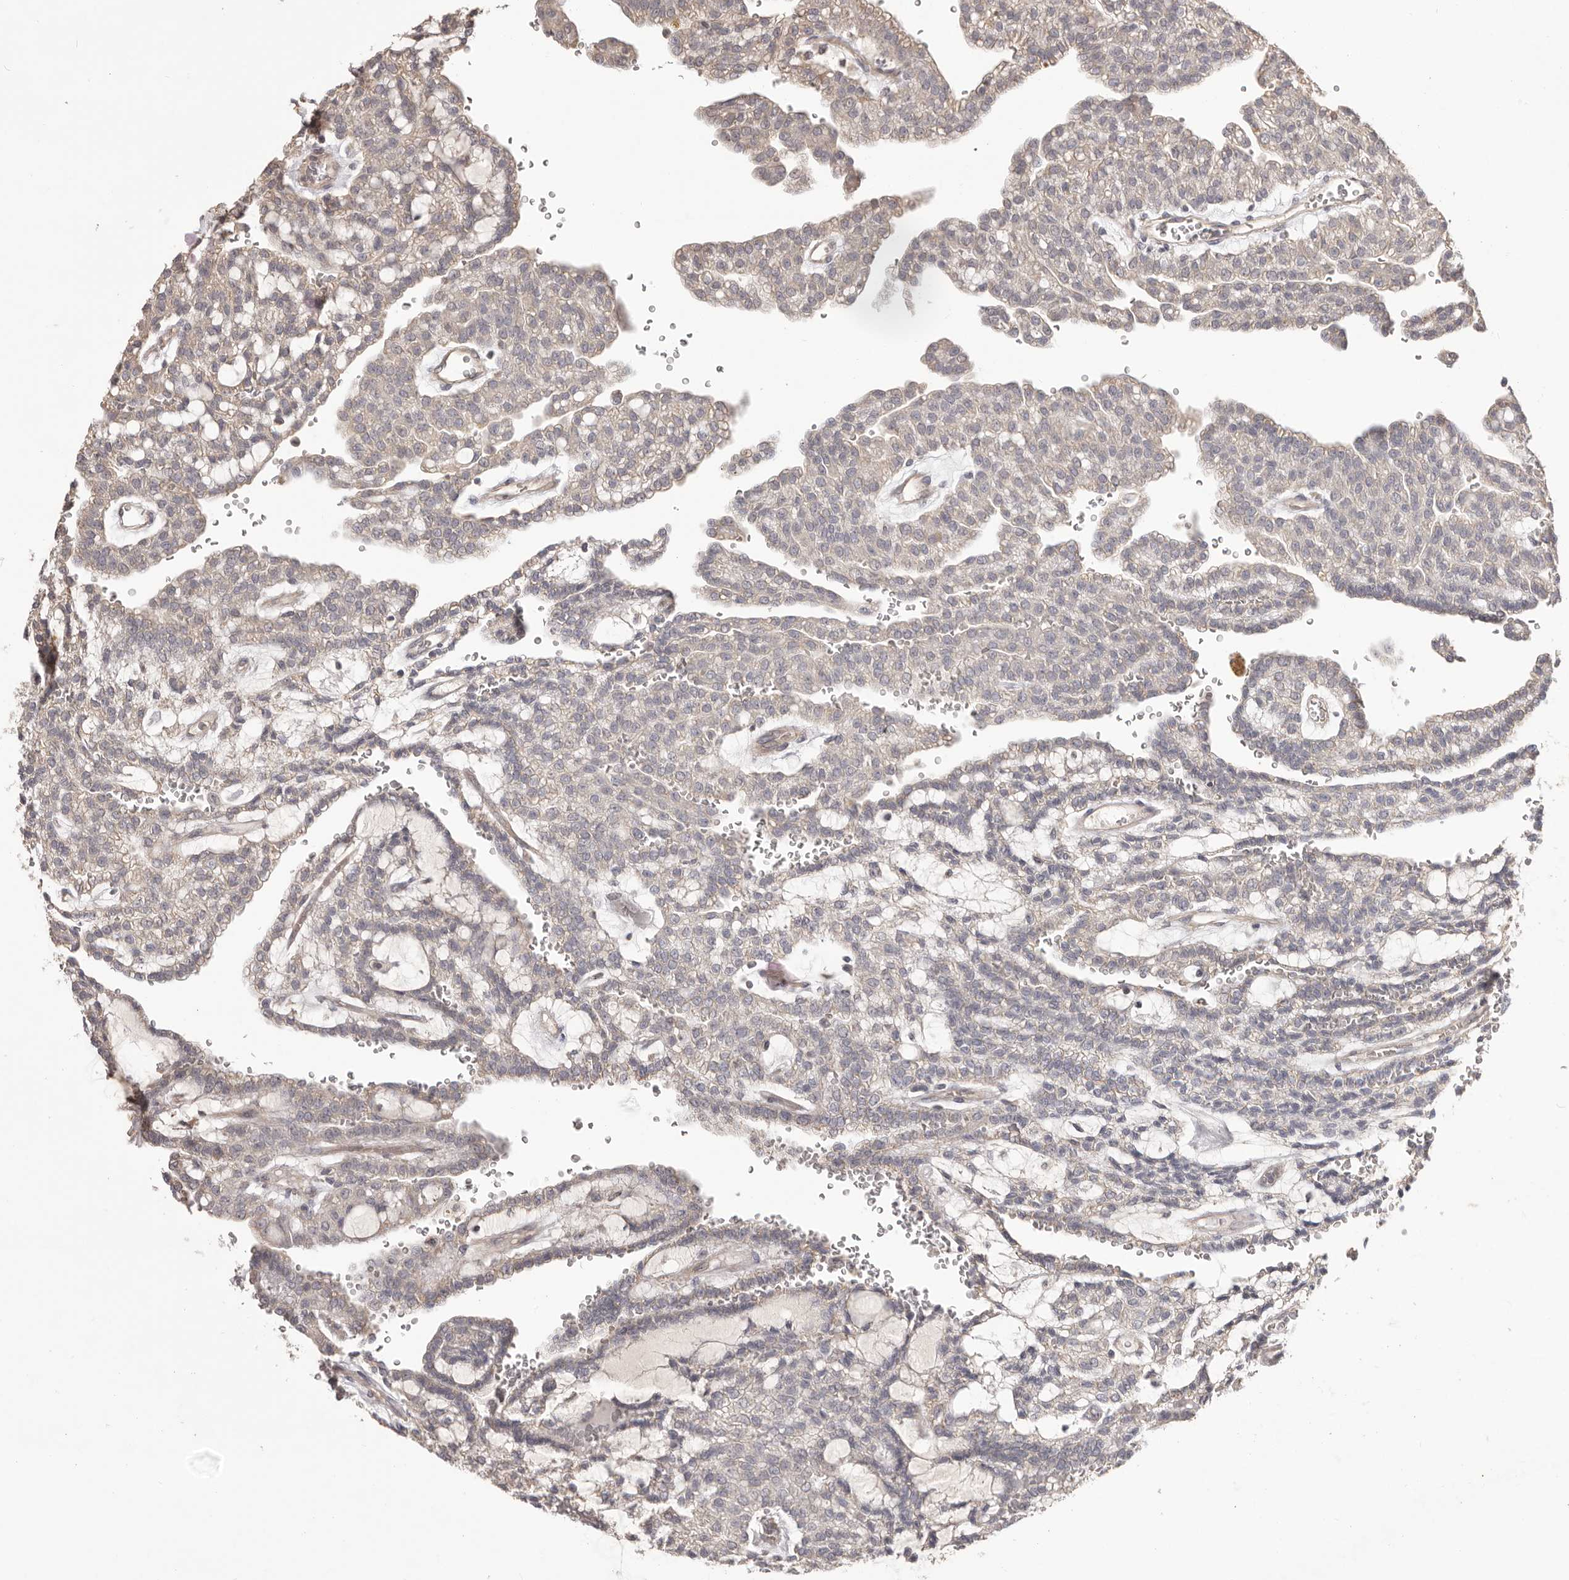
{"staining": {"intensity": "weak", "quantity": "<25%", "location": "cytoplasmic/membranous"}, "tissue": "renal cancer", "cell_type": "Tumor cells", "image_type": "cancer", "snomed": [{"axis": "morphology", "description": "Adenocarcinoma, NOS"}, {"axis": "topography", "description": "Kidney"}], "caption": "Human renal cancer (adenocarcinoma) stained for a protein using immunohistochemistry (IHC) displays no positivity in tumor cells.", "gene": "HRH1", "patient": {"sex": "male", "age": 63}}